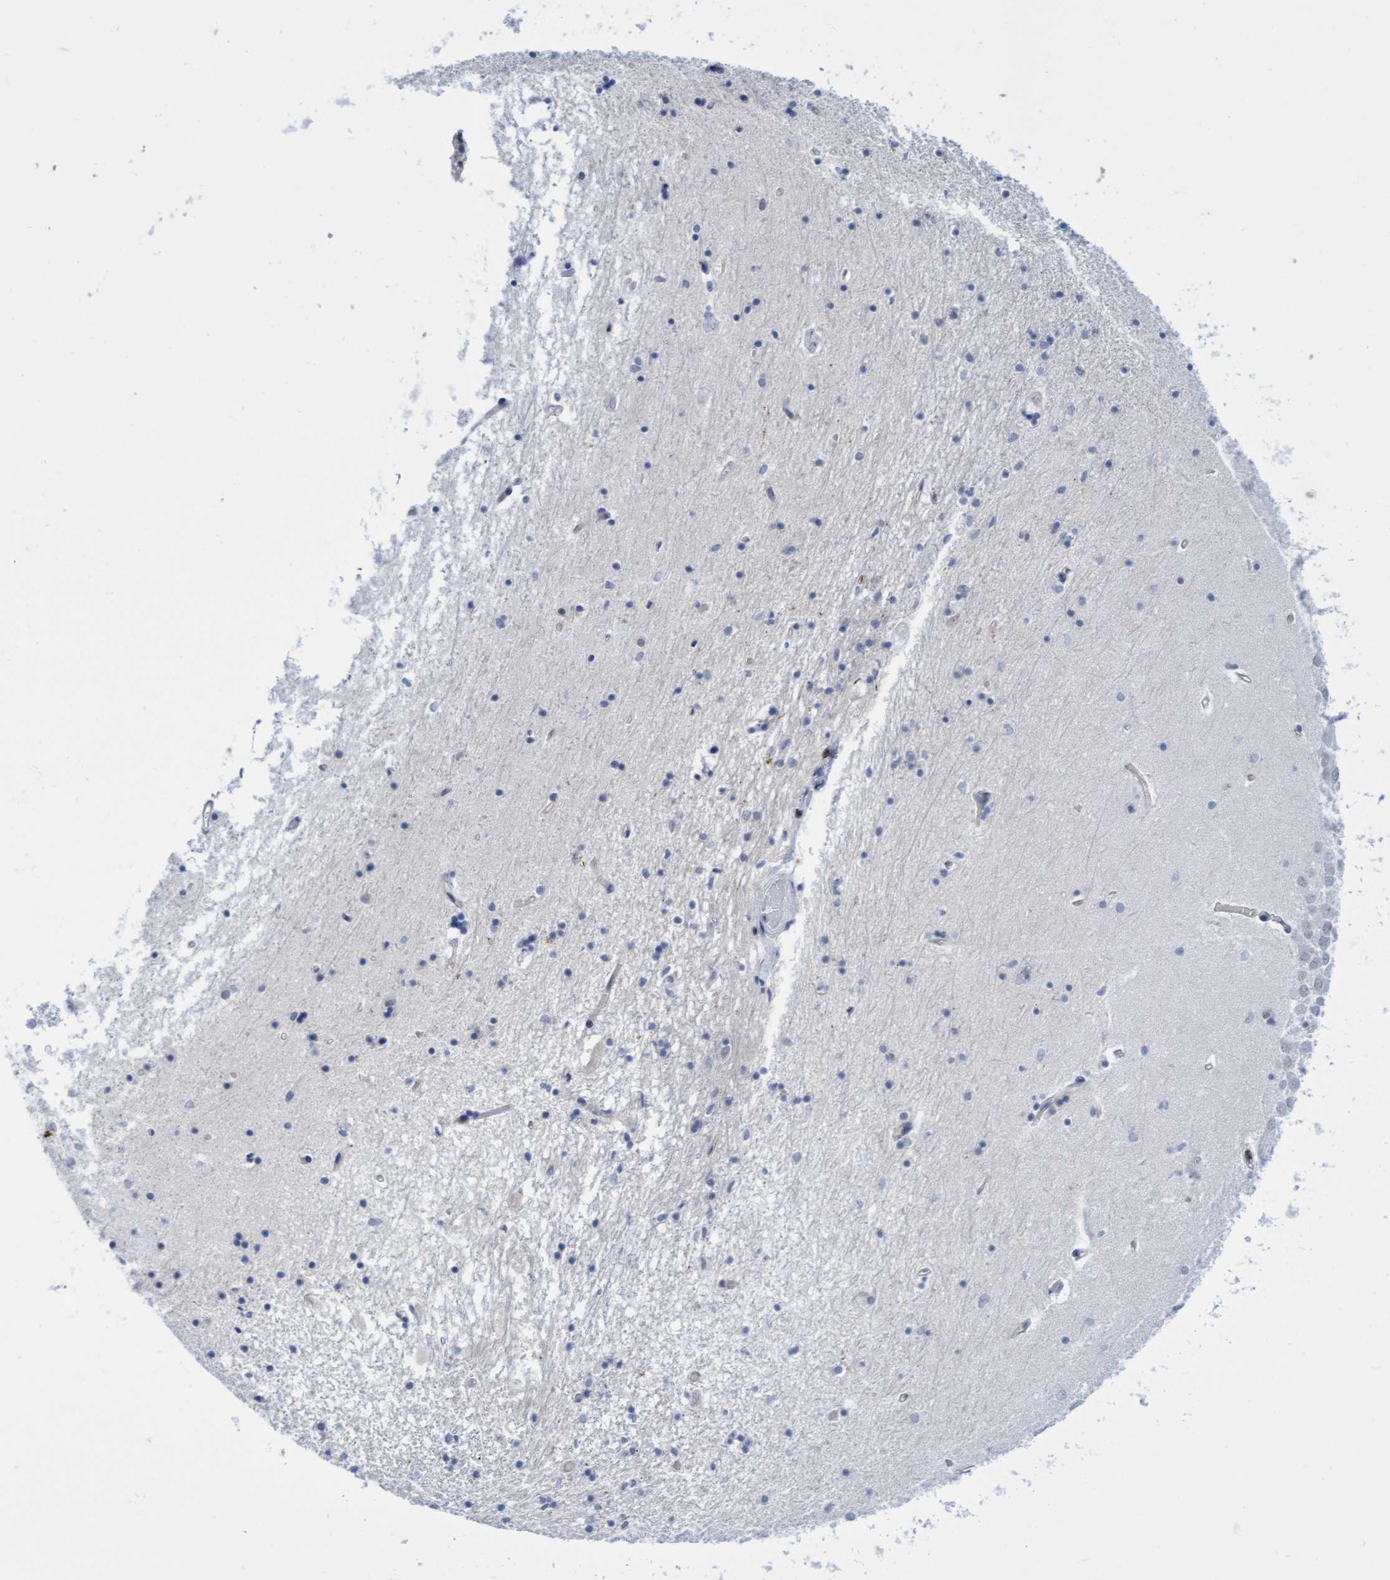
{"staining": {"intensity": "negative", "quantity": "none", "location": "none"}, "tissue": "hippocampus", "cell_type": "Glial cells", "image_type": "normal", "snomed": [{"axis": "morphology", "description": "Normal tissue, NOS"}, {"axis": "topography", "description": "Hippocampus"}], "caption": "High power microscopy micrograph of an immunohistochemistry image of benign hippocampus, revealing no significant expression in glial cells.", "gene": "FNBP1", "patient": {"sex": "male", "age": 70}}